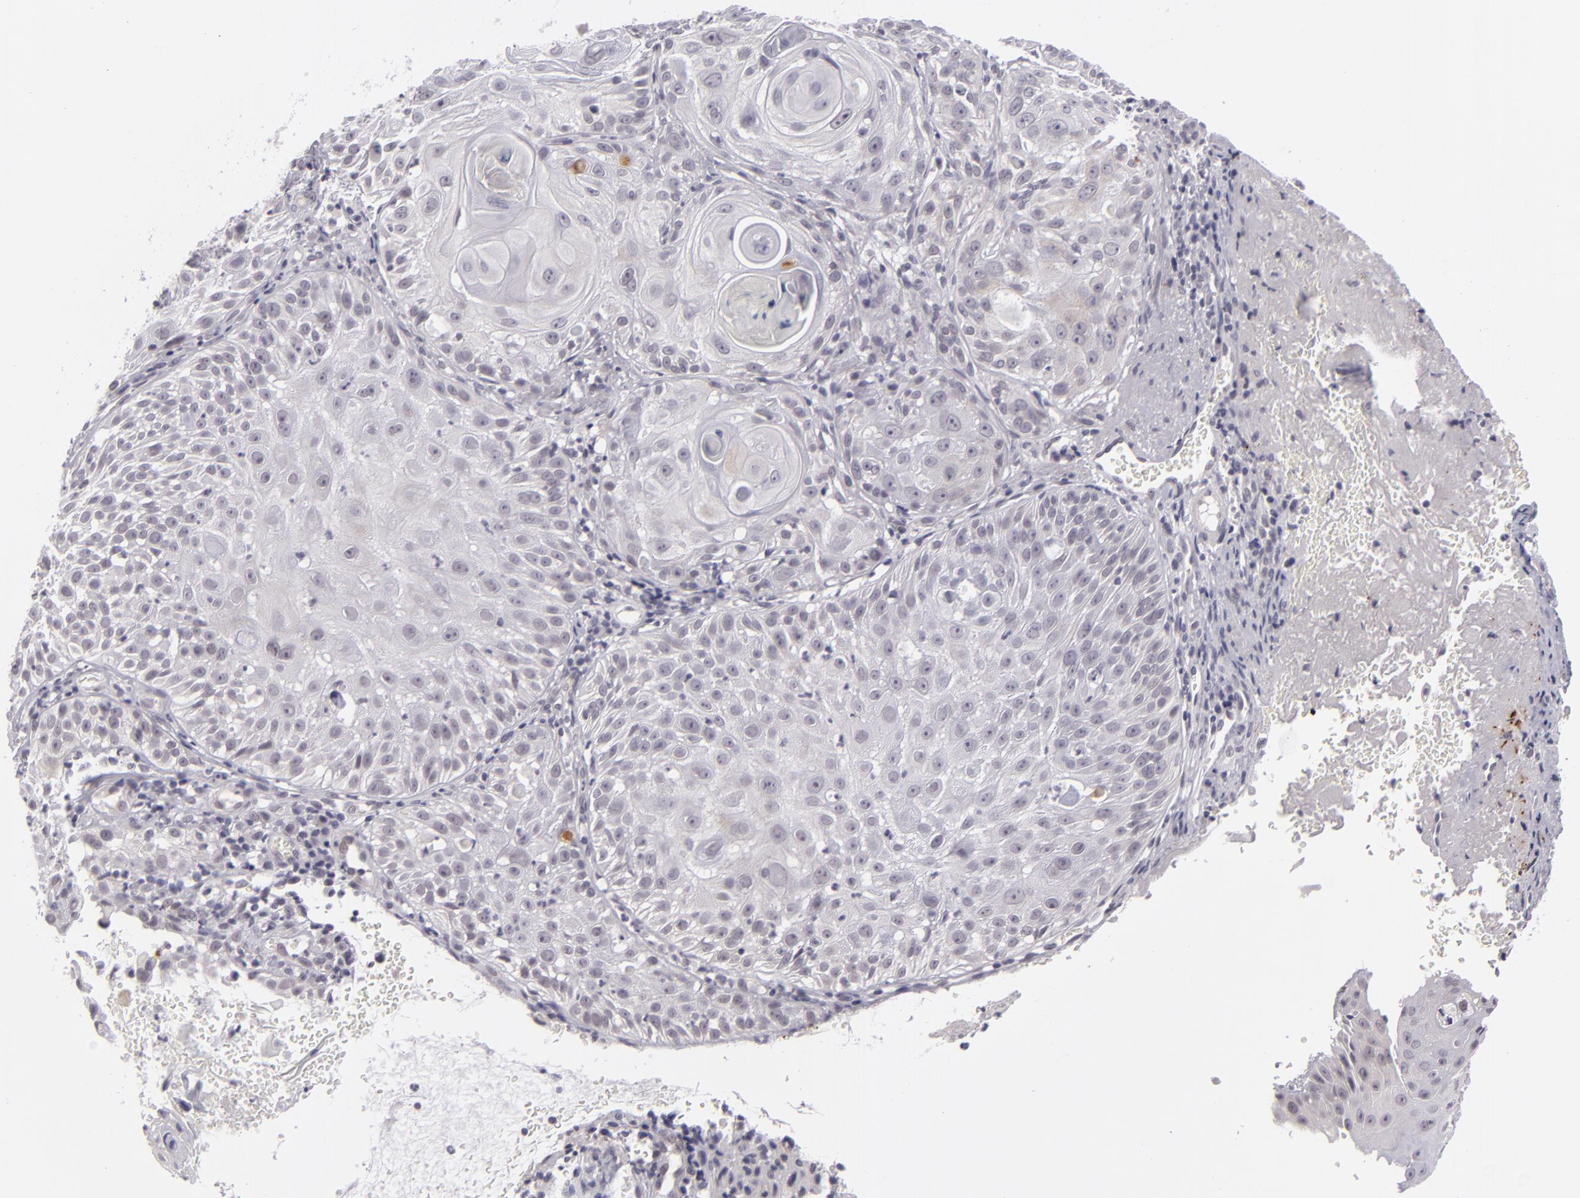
{"staining": {"intensity": "negative", "quantity": "none", "location": "none"}, "tissue": "skin cancer", "cell_type": "Tumor cells", "image_type": "cancer", "snomed": [{"axis": "morphology", "description": "Squamous cell carcinoma, NOS"}, {"axis": "topography", "description": "Skin"}], "caption": "An image of squamous cell carcinoma (skin) stained for a protein demonstrates no brown staining in tumor cells. (Brightfield microscopy of DAB (3,3'-diaminobenzidine) immunohistochemistry at high magnification).", "gene": "ZNF205", "patient": {"sex": "female", "age": 89}}